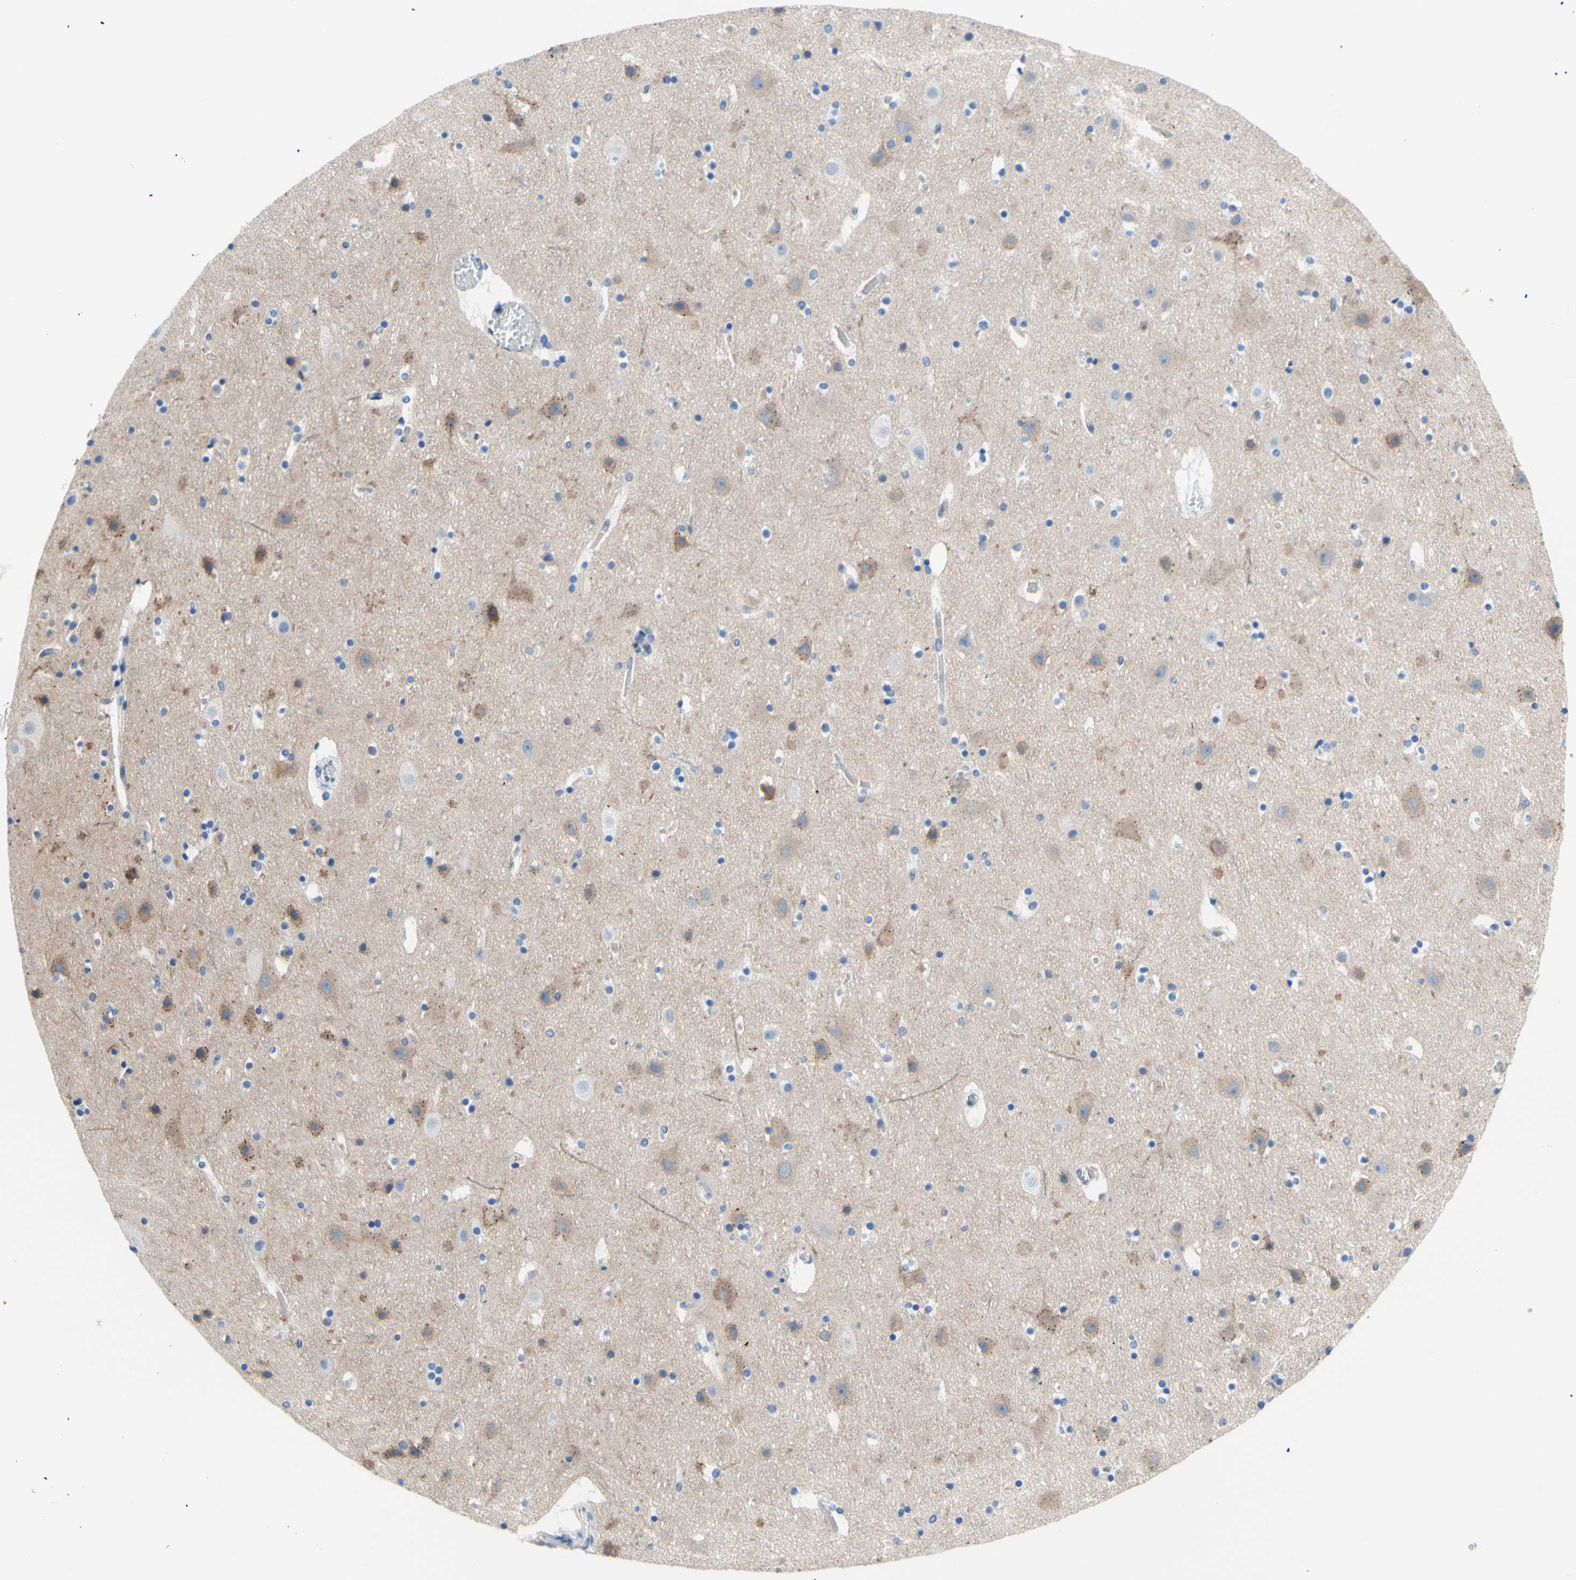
{"staining": {"intensity": "negative", "quantity": "none", "location": "none"}, "tissue": "cerebral cortex", "cell_type": "Endothelial cells", "image_type": "normal", "snomed": [{"axis": "morphology", "description": "Normal tissue, NOS"}, {"axis": "topography", "description": "Cerebral cortex"}], "caption": "An IHC micrograph of benign cerebral cortex is shown. There is no staining in endothelial cells of cerebral cortex.", "gene": "HPCA", "patient": {"sex": "male", "age": 45}}